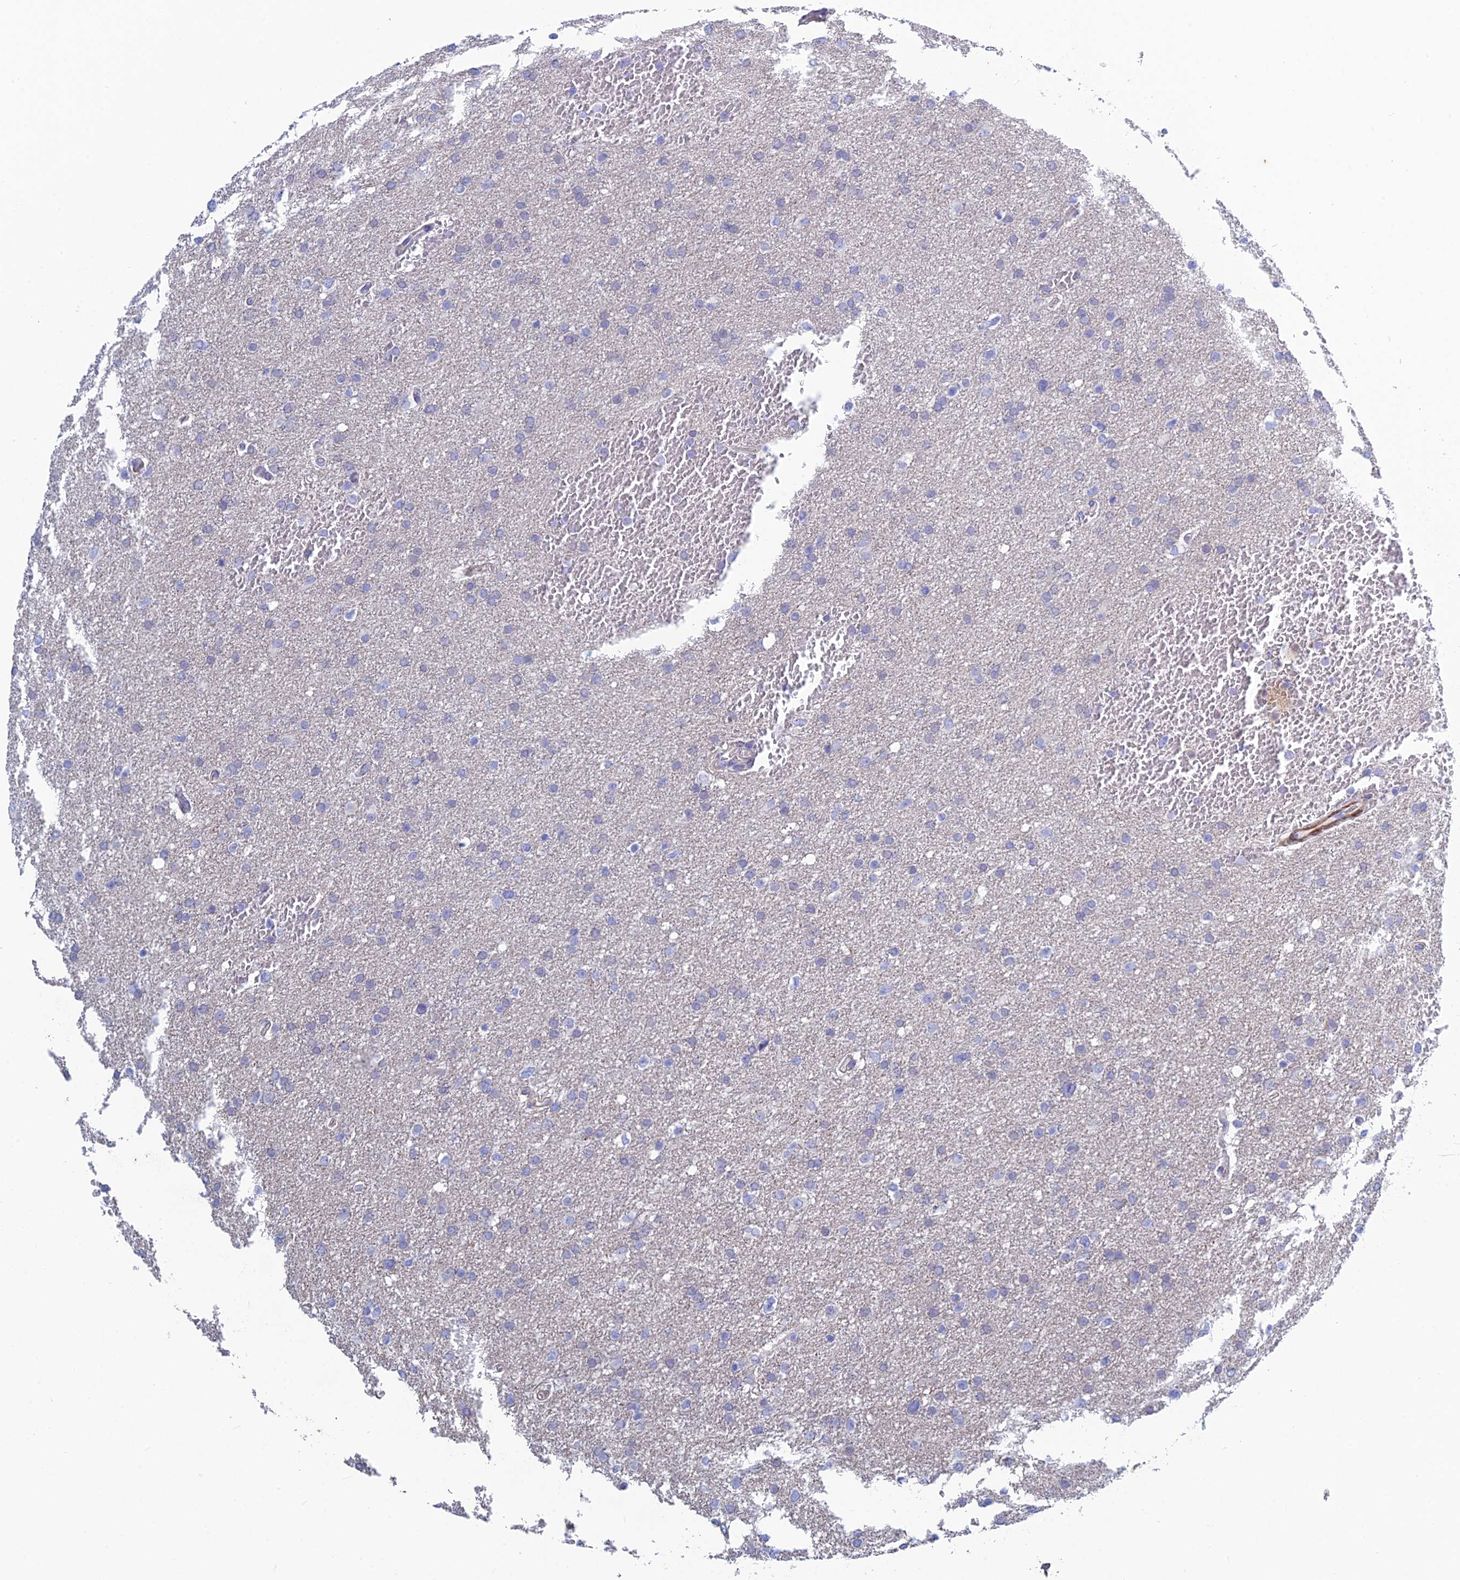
{"staining": {"intensity": "negative", "quantity": "none", "location": "none"}, "tissue": "glioma", "cell_type": "Tumor cells", "image_type": "cancer", "snomed": [{"axis": "morphology", "description": "Glioma, malignant, High grade"}, {"axis": "topography", "description": "Cerebral cortex"}], "caption": "High power microscopy photomicrograph of an immunohistochemistry (IHC) image of high-grade glioma (malignant), revealing no significant positivity in tumor cells.", "gene": "PCDHA8", "patient": {"sex": "female", "age": 36}}